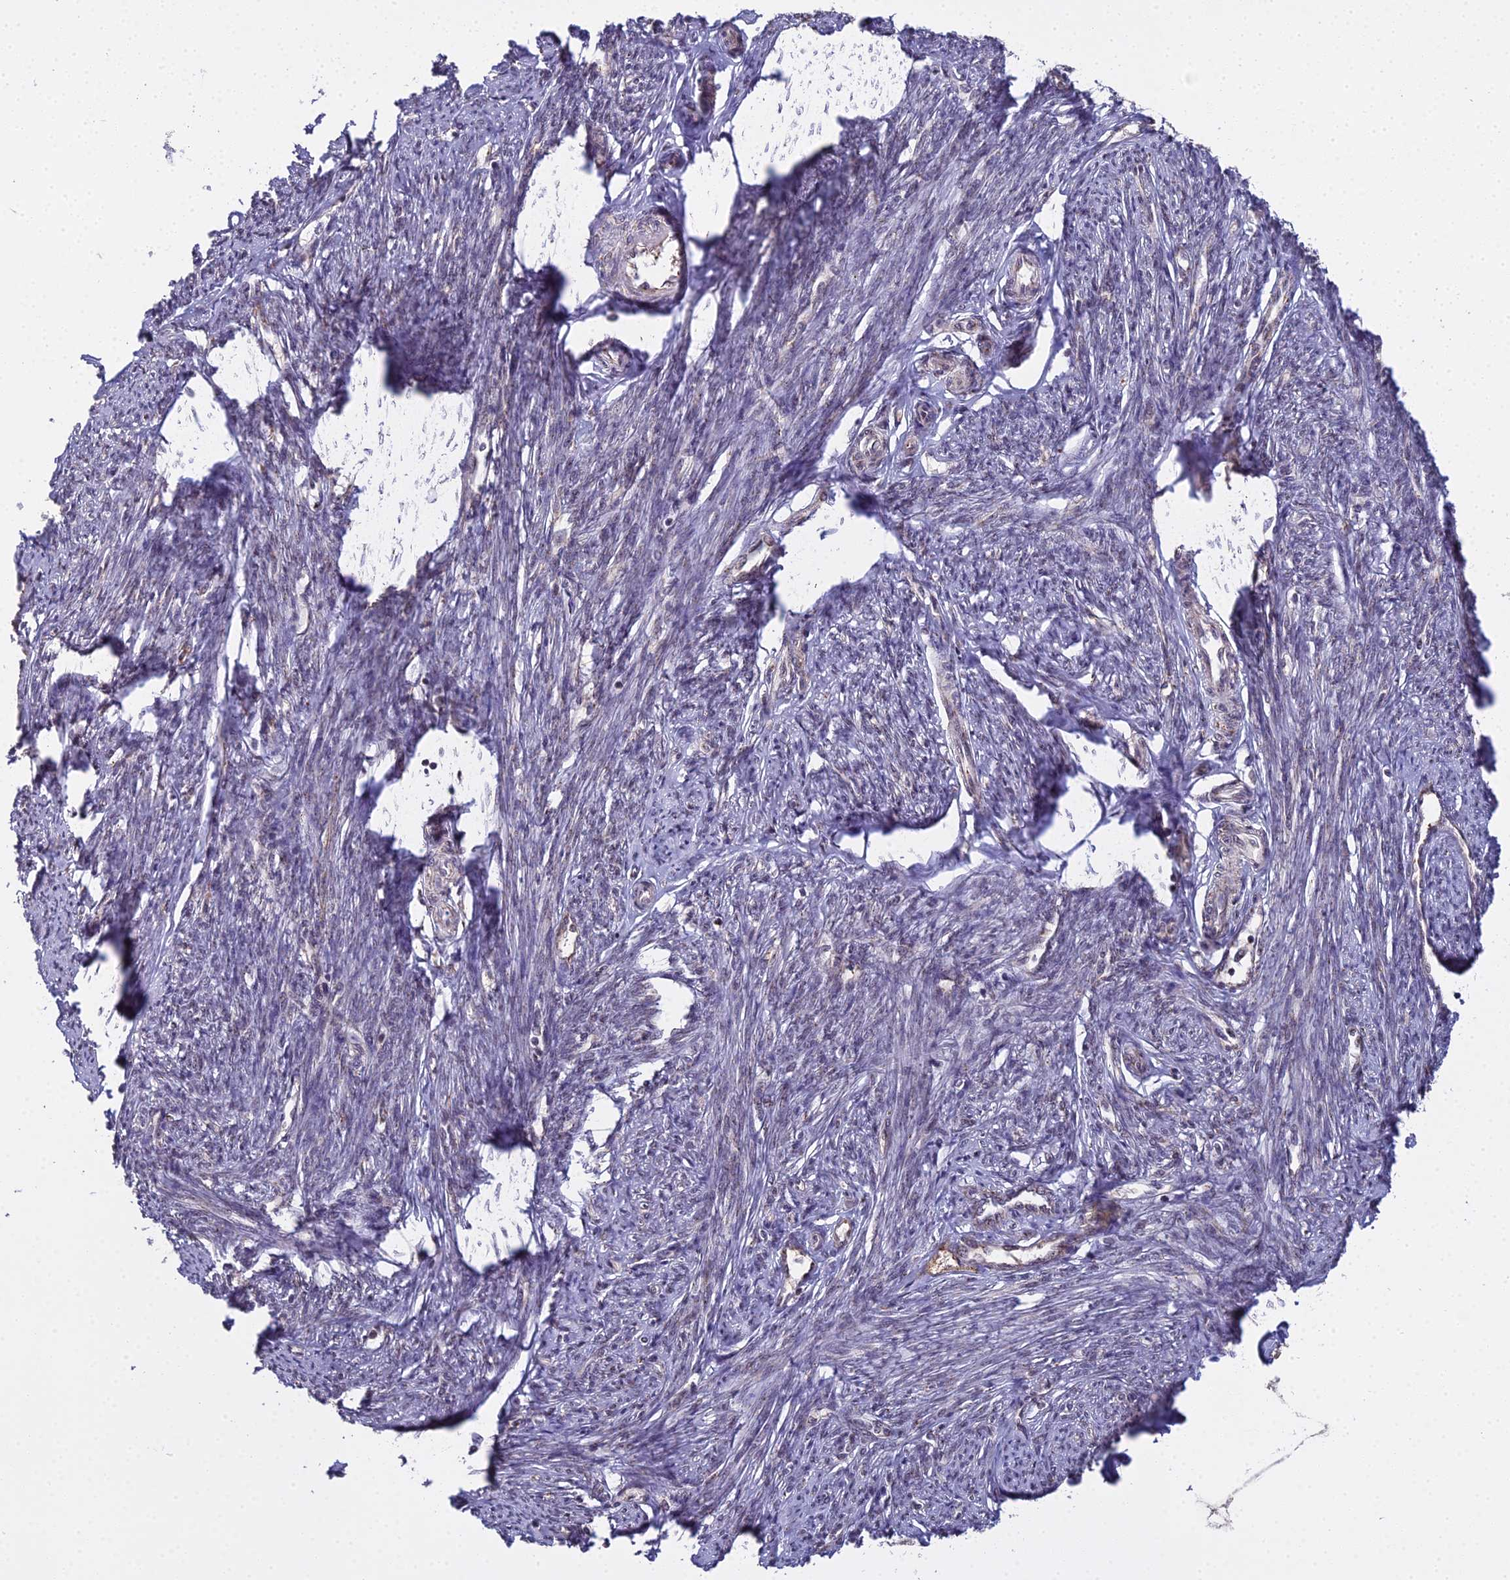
{"staining": {"intensity": "weak", "quantity": "25%-75%", "location": "nuclear"}, "tissue": "smooth muscle", "cell_type": "Smooth muscle cells", "image_type": "normal", "snomed": [{"axis": "morphology", "description": "Normal tissue, NOS"}, {"axis": "topography", "description": "Smooth muscle"}, {"axis": "topography", "description": "Uterus"}], "caption": "Immunohistochemistry (IHC) (DAB (3,3'-diaminobenzidine)) staining of unremarkable smooth muscle reveals weak nuclear protein staining in approximately 25%-75% of smooth muscle cells.", "gene": "MEOX1", "patient": {"sex": "female", "age": 59}}